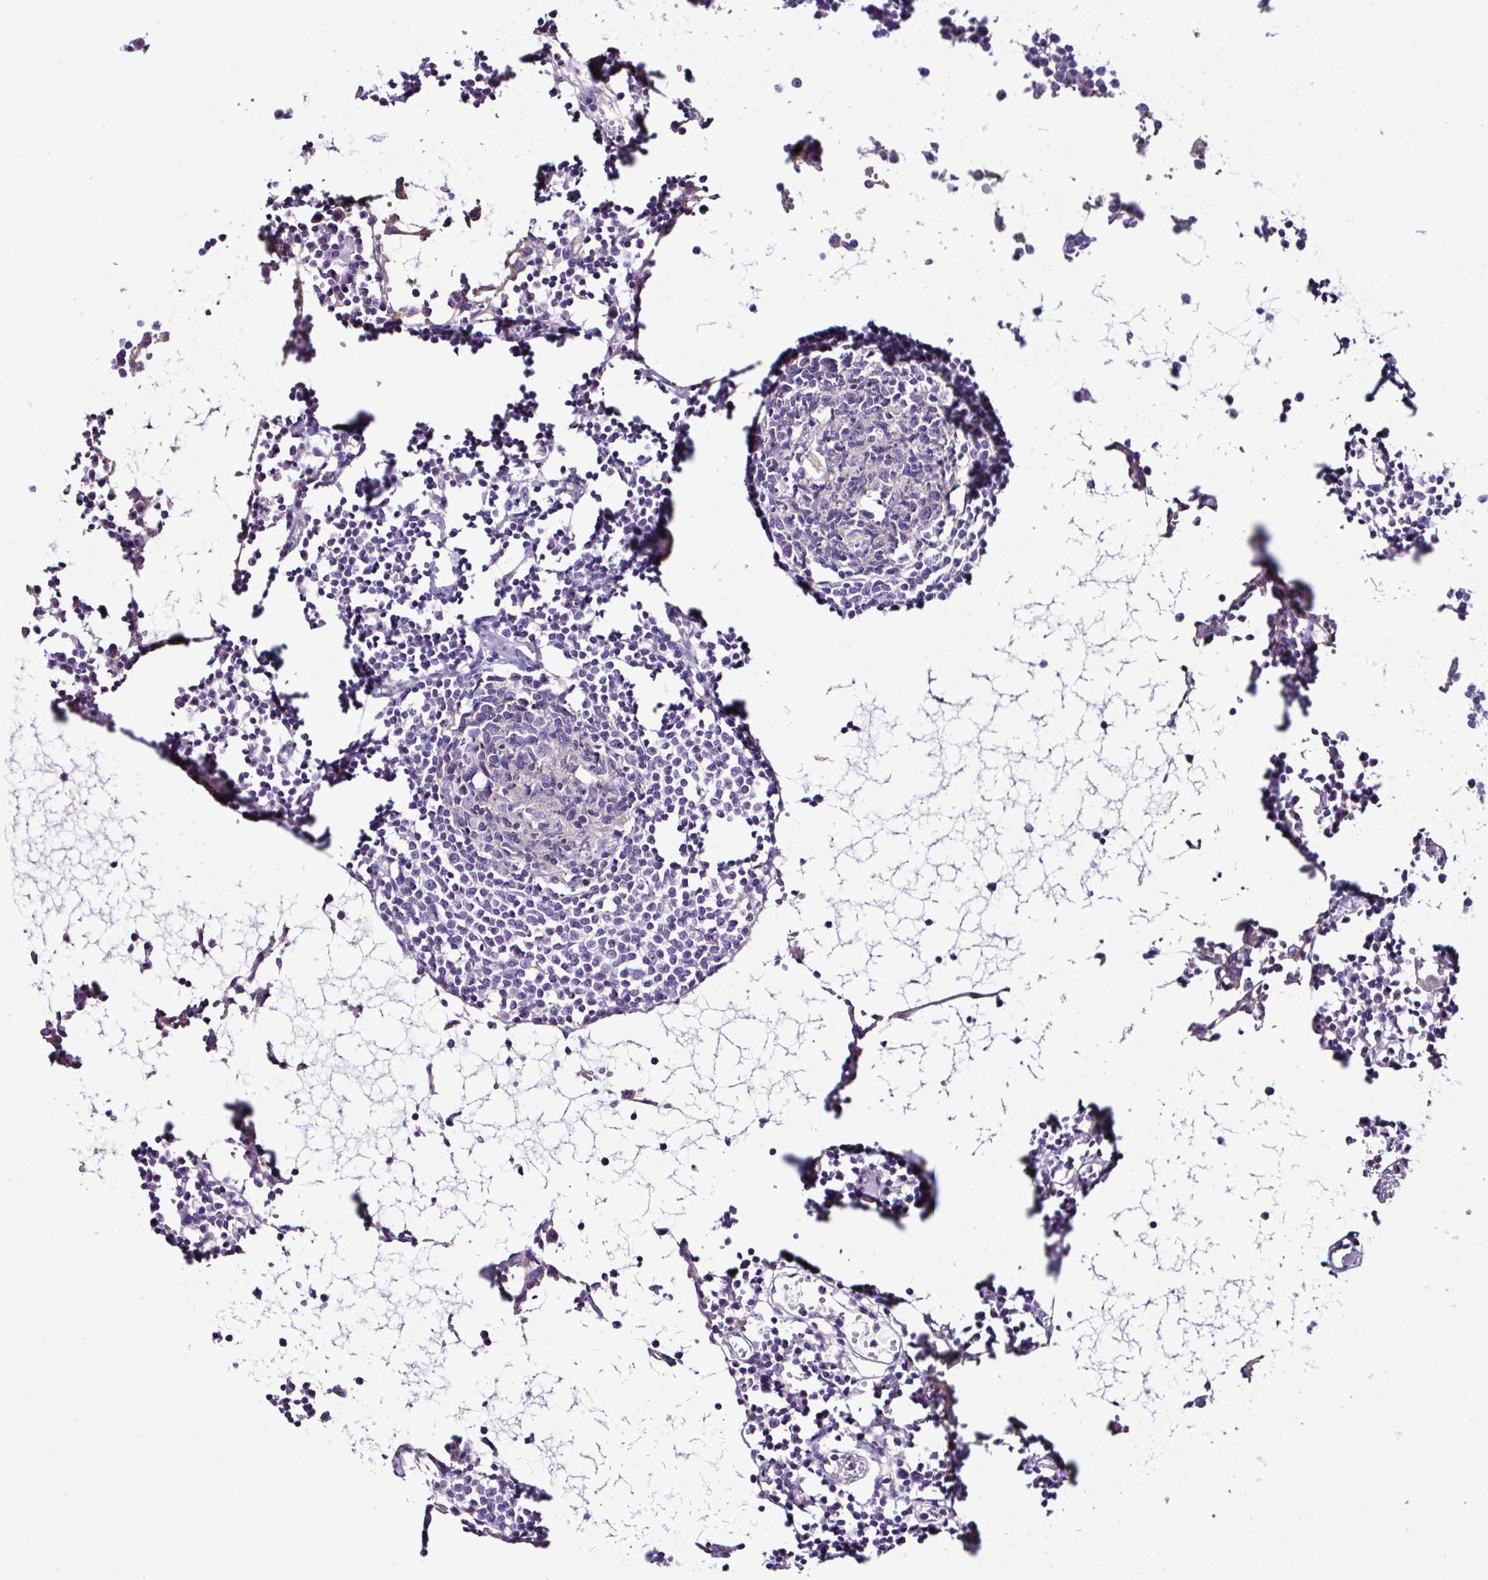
{"staining": {"intensity": "negative", "quantity": "none", "location": "none"}, "tissue": "lymph node", "cell_type": "Germinal center cells", "image_type": "normal", "snomed": [{"axis": "morphology", "description": "Normal tissue, NOS"}, {"axis": "topography", "description": "Lymph node"}], "caption": "A photomicrograph of human lymph node is negative for staining in germinal center cells. (DAB (3,3'-diaminobenzidine) IHC, high magnification).", "gene": "OR4P4", "patient": {"sex": "female", "age": 78}}